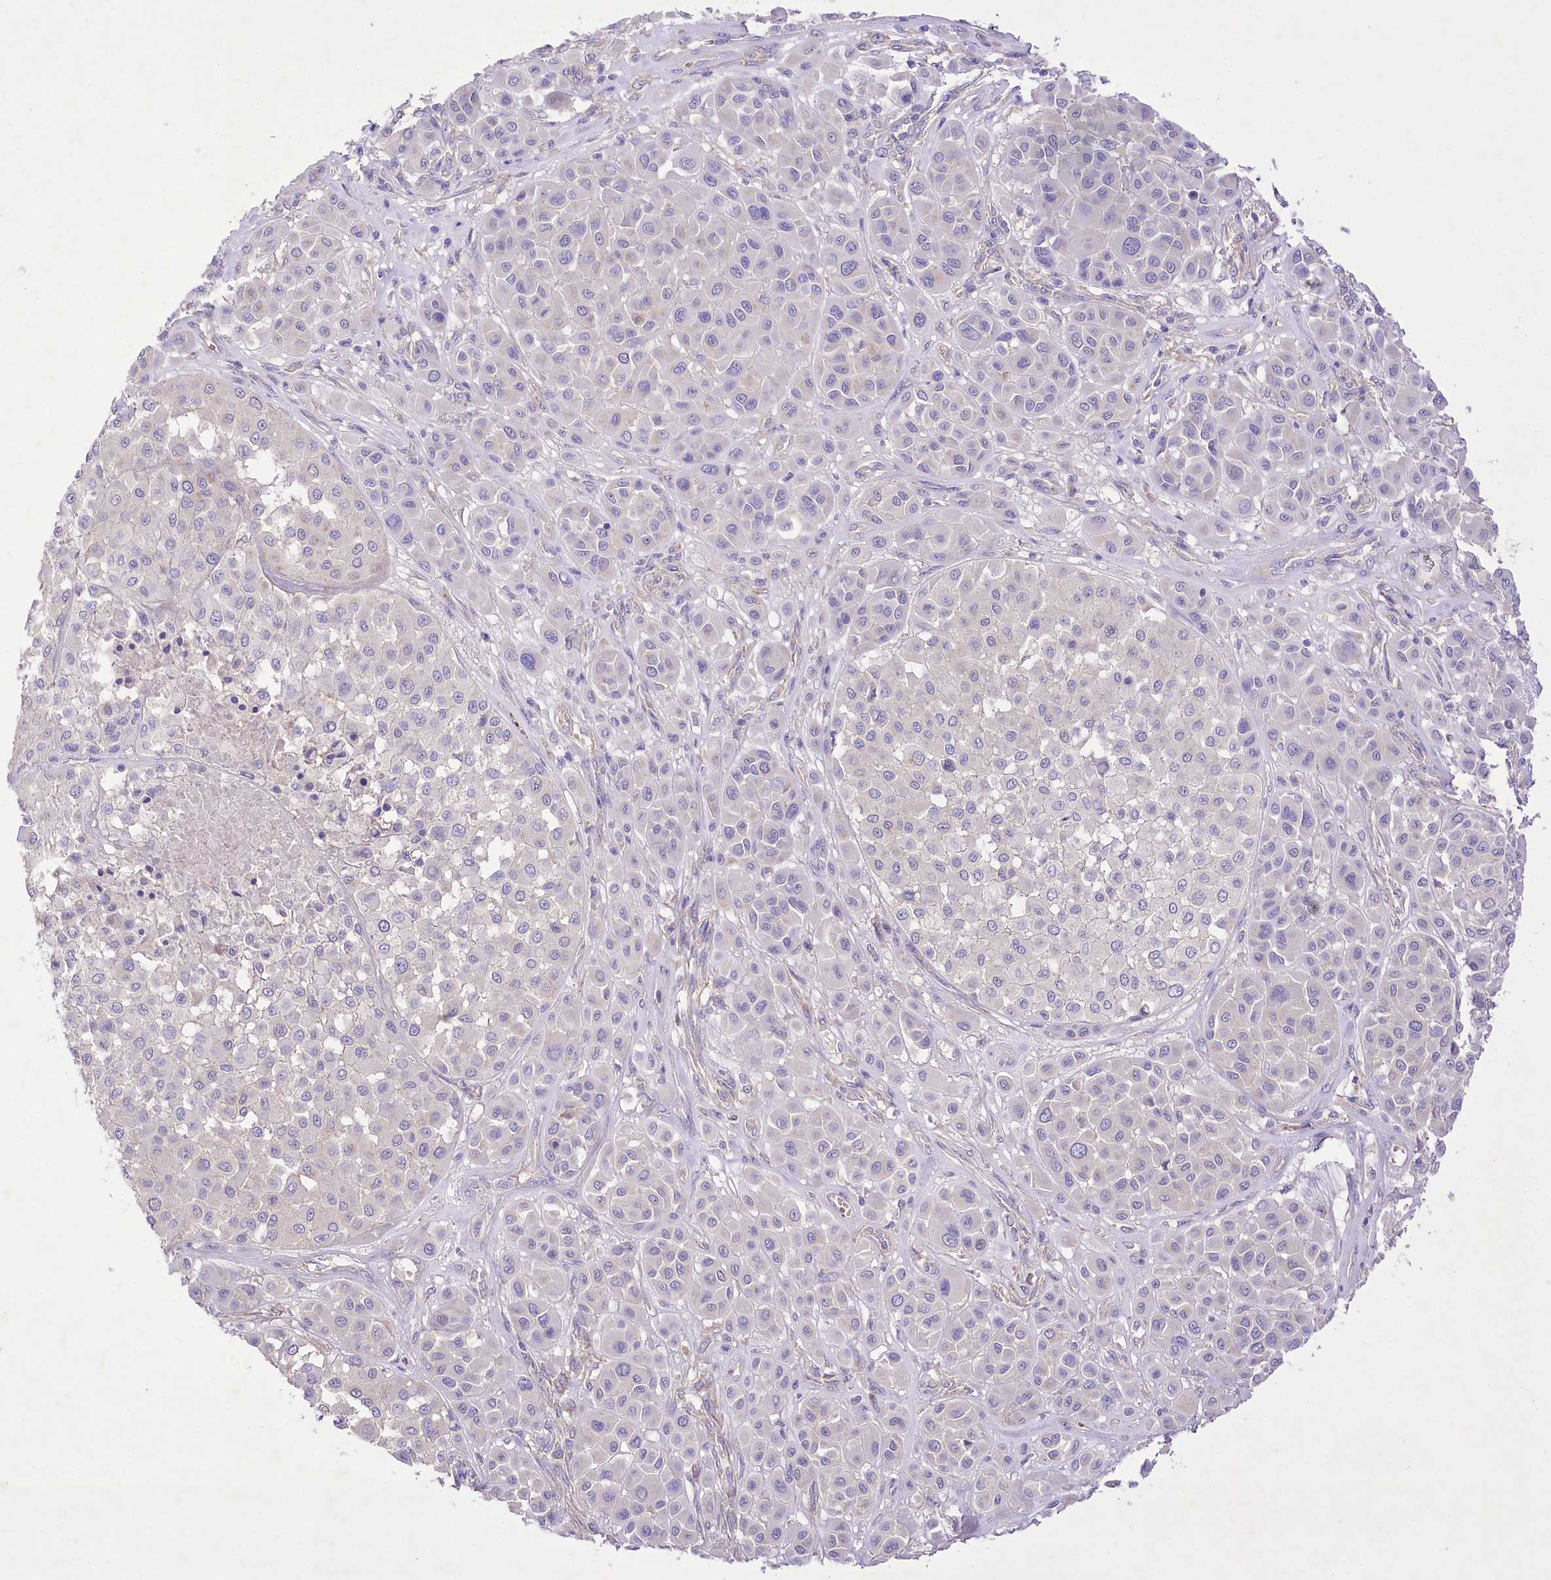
{"staining": {"intensity": "negative", "quantity": "none", "location": "none"}, "tissue": "melanoma", "cell_type": "Tumor cells", "image_type": "cancer", "snomed": [{"axis": "morphology", "description": "Malignant melanoma, Metastatic site"}, {"axis": "topography", "description": "Soft tissue"}], "caption": "This is an IHC photomicrograph of malignant melanoma (metastatic site). There is no positivity in tumor cells.", "gene": "PRSS53", "patient": {"sex": "male", "age": 41}}